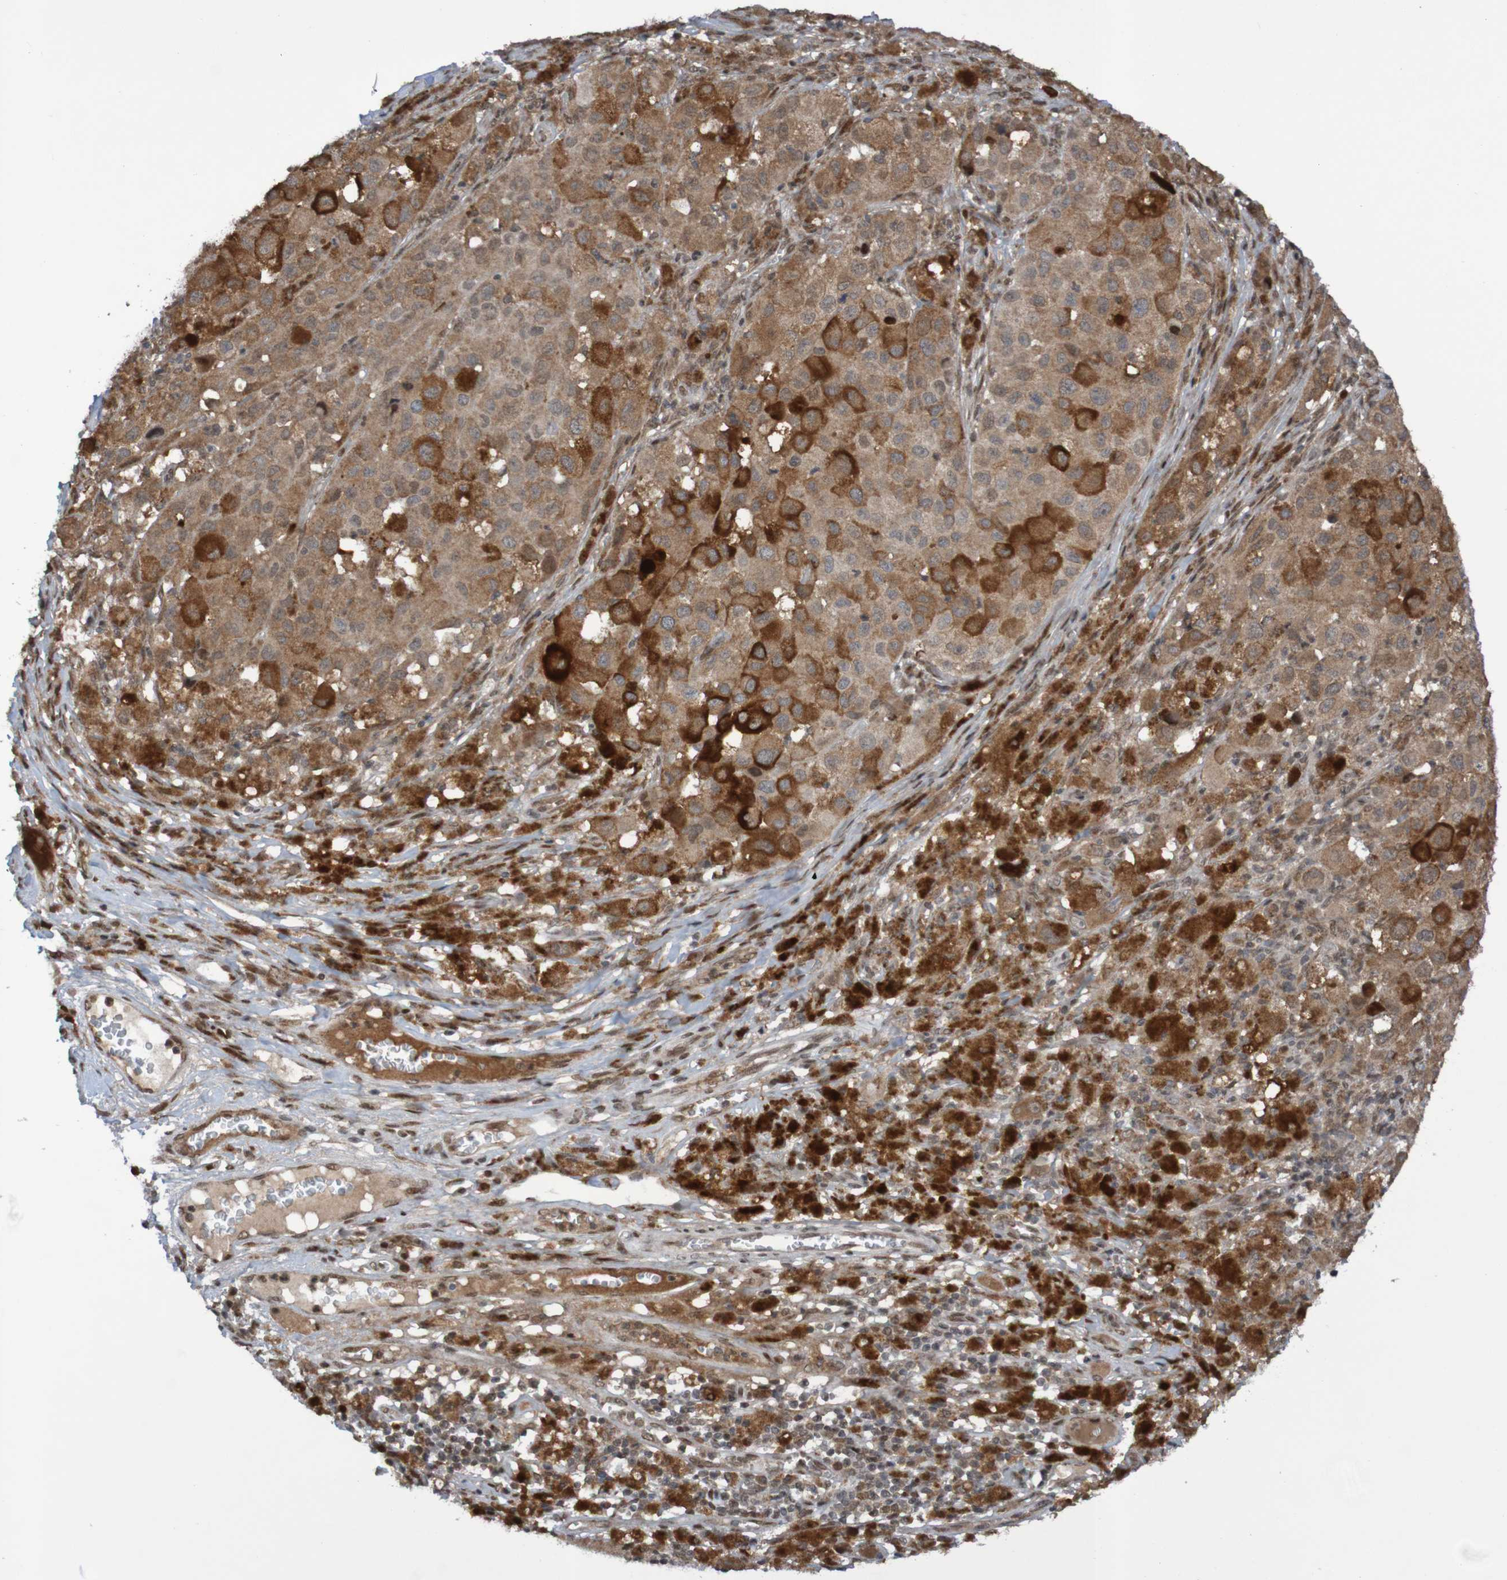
{"staining": {"intensity": "moderate", "quantity": ">75%", "location": "cytoplasmic/membranous"}, "tissue": "melanoma", "cell_type": "Tumor cells", "image_type": "cancer", "snomed": [{"axis": "morphology", "description": "Malignant melanoma, NOS"}, {"axis": "topography", "description": "Skin"}], "caption": "This is a micrograph of immunohistochemistry (IHC) staining of melanoma, which shows moderate staining in the cytoplasmic/membranous of tumor cells.", "gene": "ITLN1", "patient": {"sex": "male", "age": 96}}